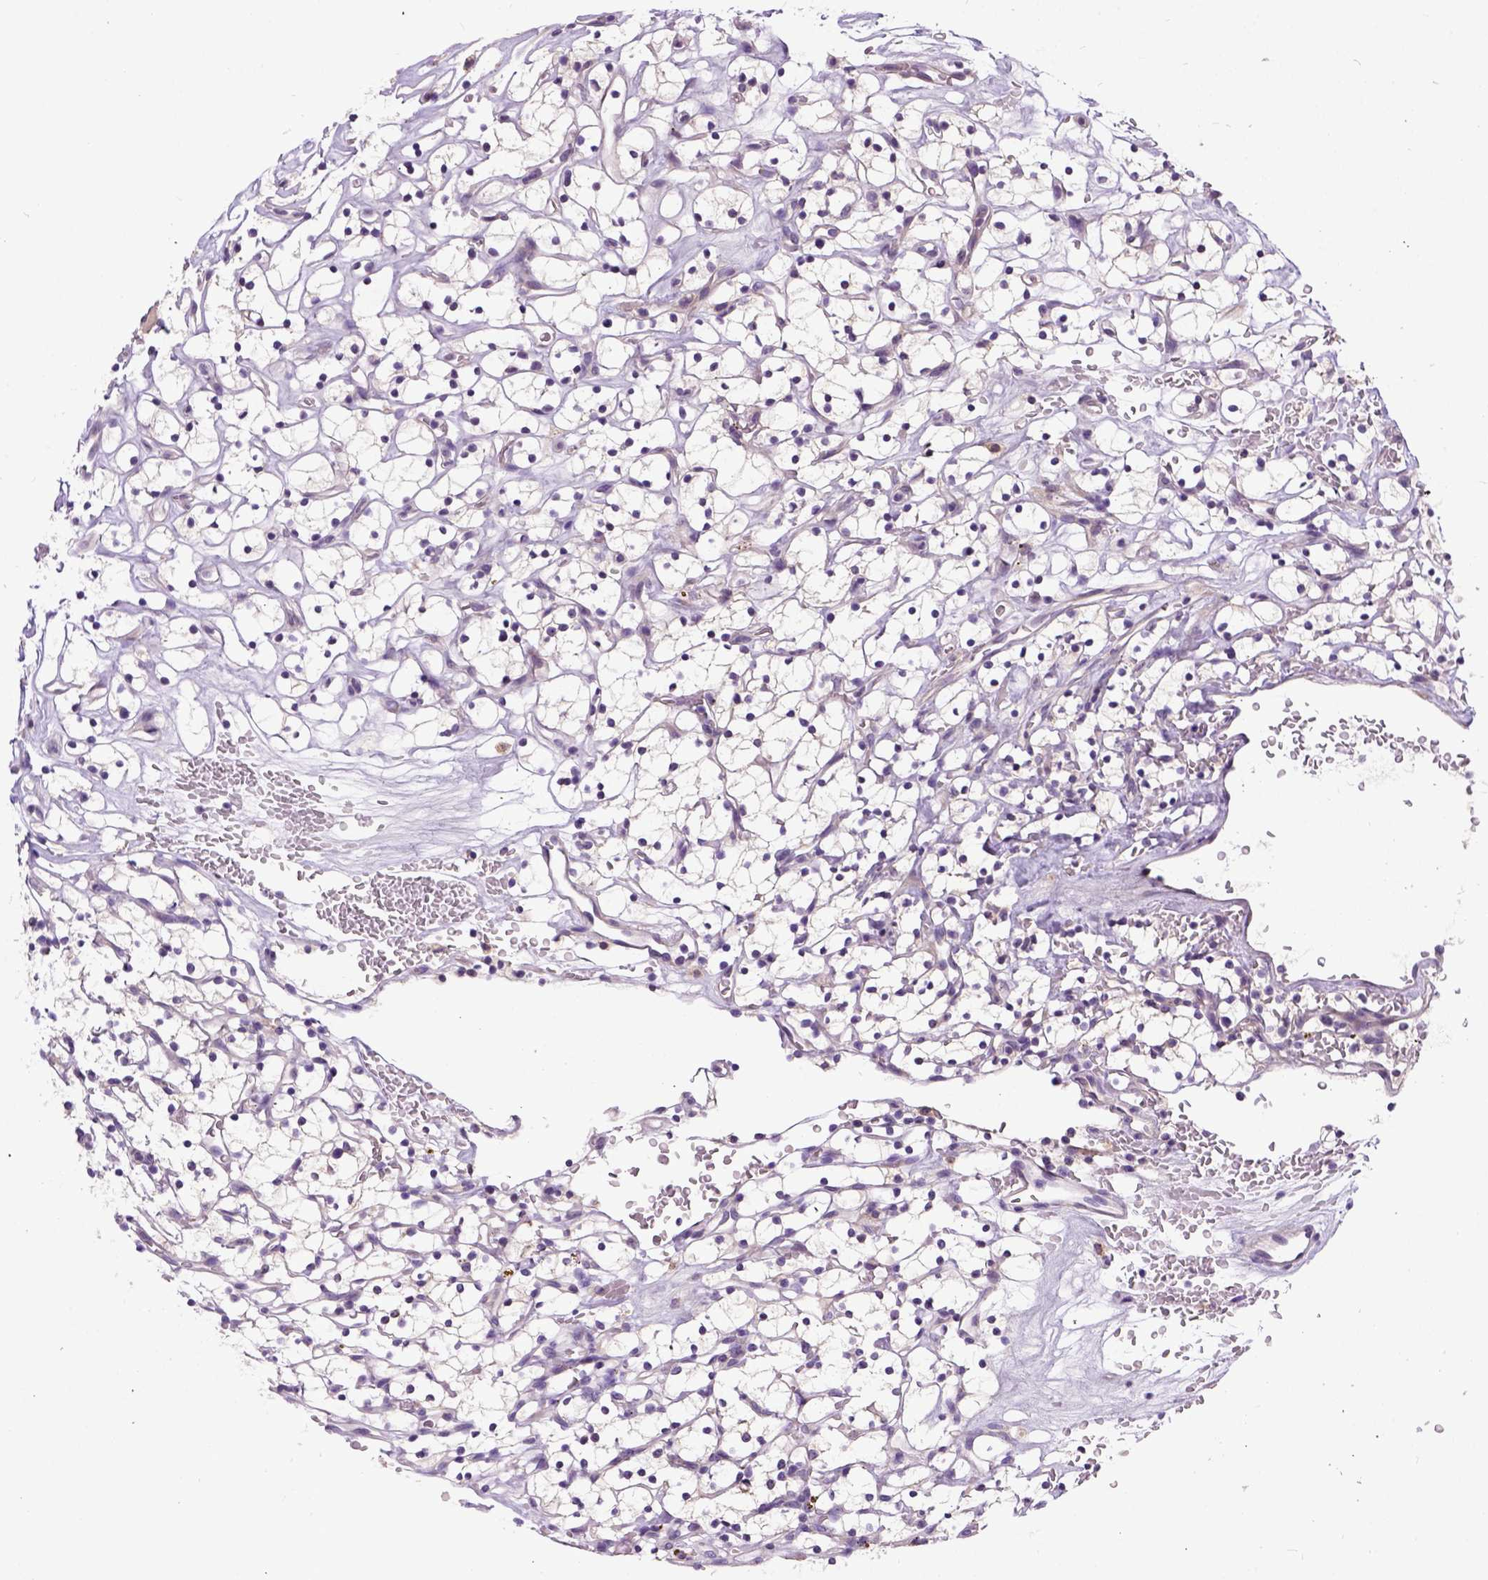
{"staining": {"intensity": "weak", "quantity": "25%-75%", "location": "nuclear"}, "tissue": "renal cancer", "cell_type": "Tumor cells", "image_type": "cancer", "snomed": [{"axis": "morphology", "description": "Adenocarcinoma, NOS"}, {"axis": "topography", "description": "Kidney"}], "caption": "Protein positivity by immunohistochemistry displays weak nuclear positivity in about 25%-75% of tumor cells in renal cancer (adenocarcinoma). The protein of interest is shown in brown color, while the nuclei are stained blue.", "gene": "NEK5", "patient": {"sex": "female", "age": 64}}